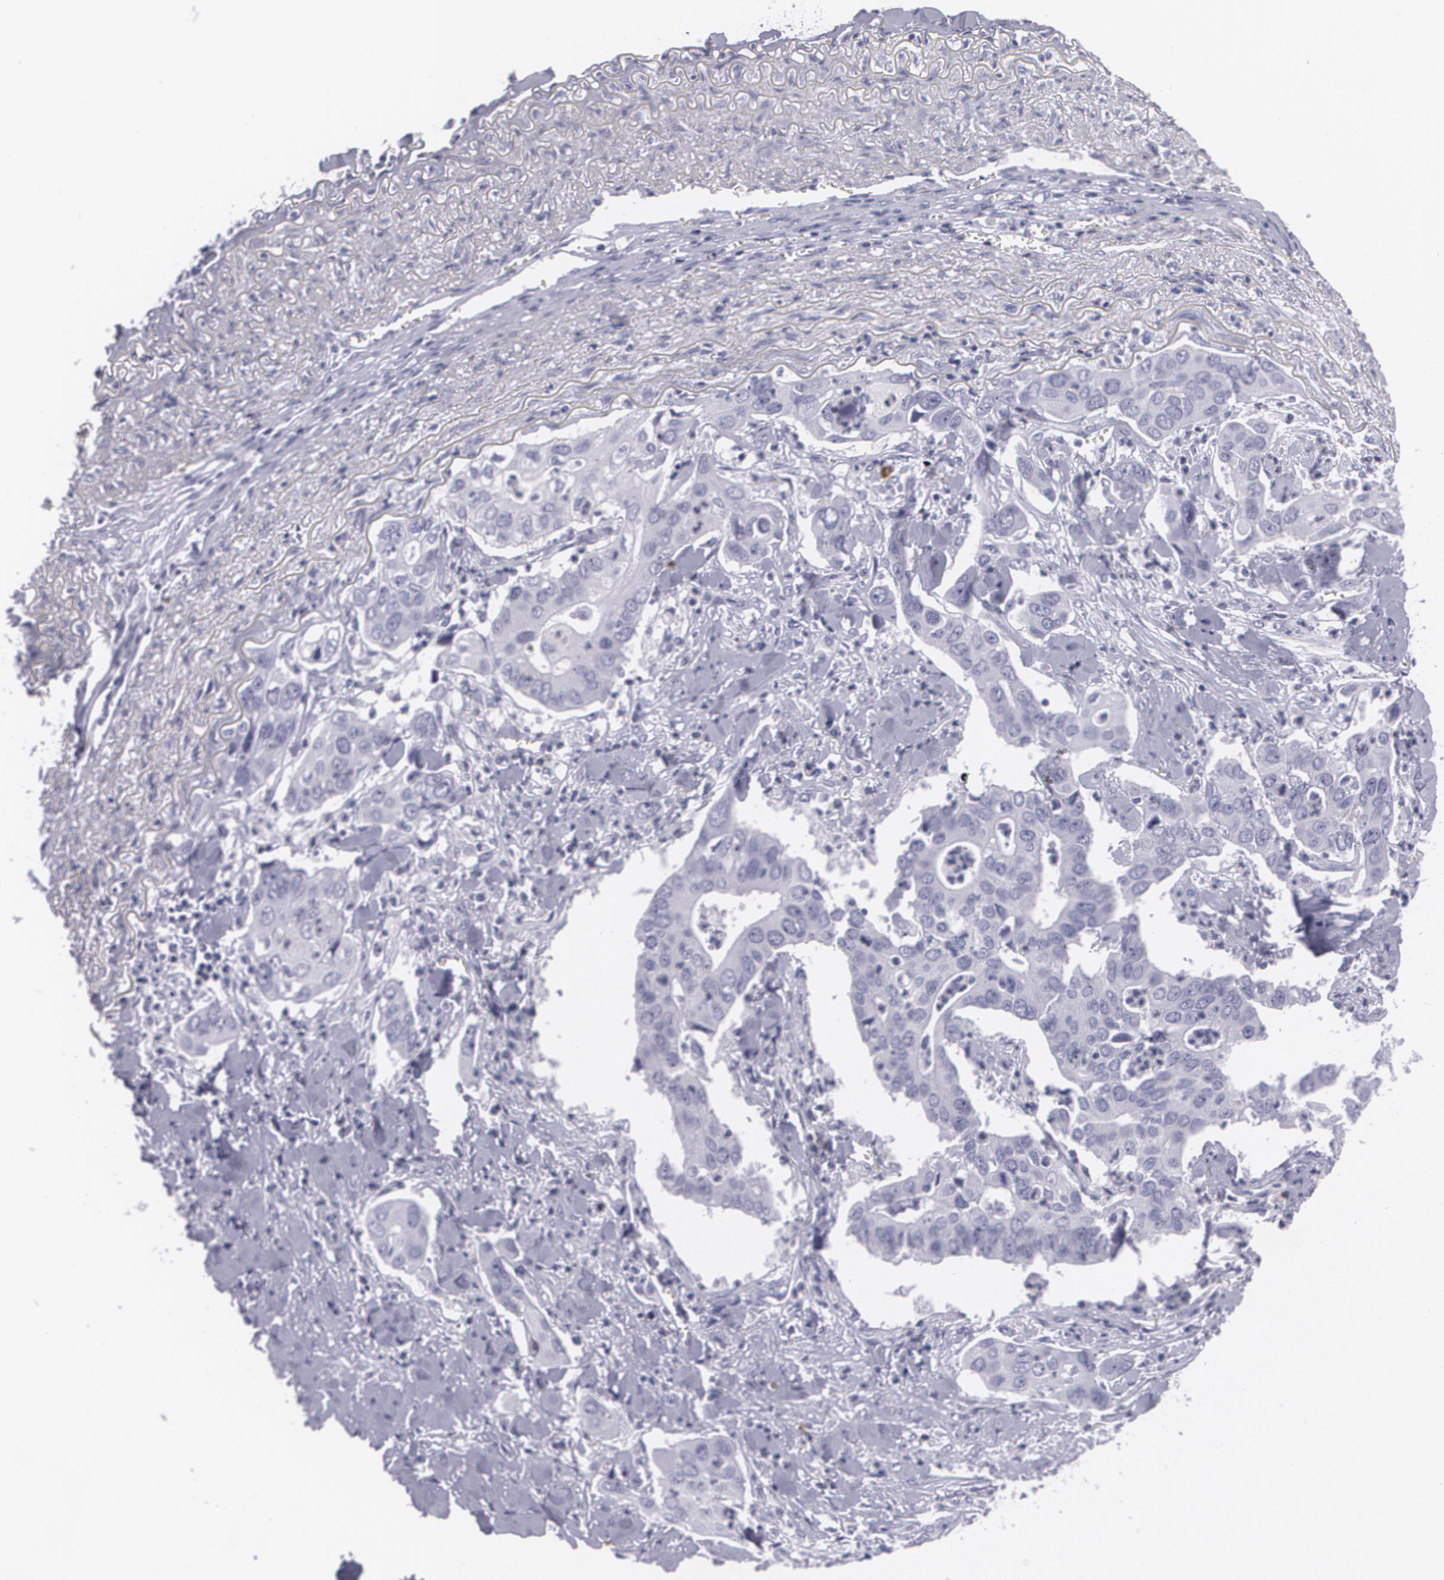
{"staining": {"intensity": "negative", "quantity": "none", "location": "none"}, "tissue": "lung cancer", "cell_type": "Tumor cells", "image_type": "cancer", "snomed": [{"axis": "morphology", "description": "Adenocarcinoma, NOS"}, {"axis": "topography", "description": "Lung"}], "caption": "DAB (3,3'-diaminobenzidine) immunohistochemical staining of lung cancer exhibits no significant positivity in tumor cells.", "gene": "MAP2", "patient": {"sex": "male", "age": 48}}